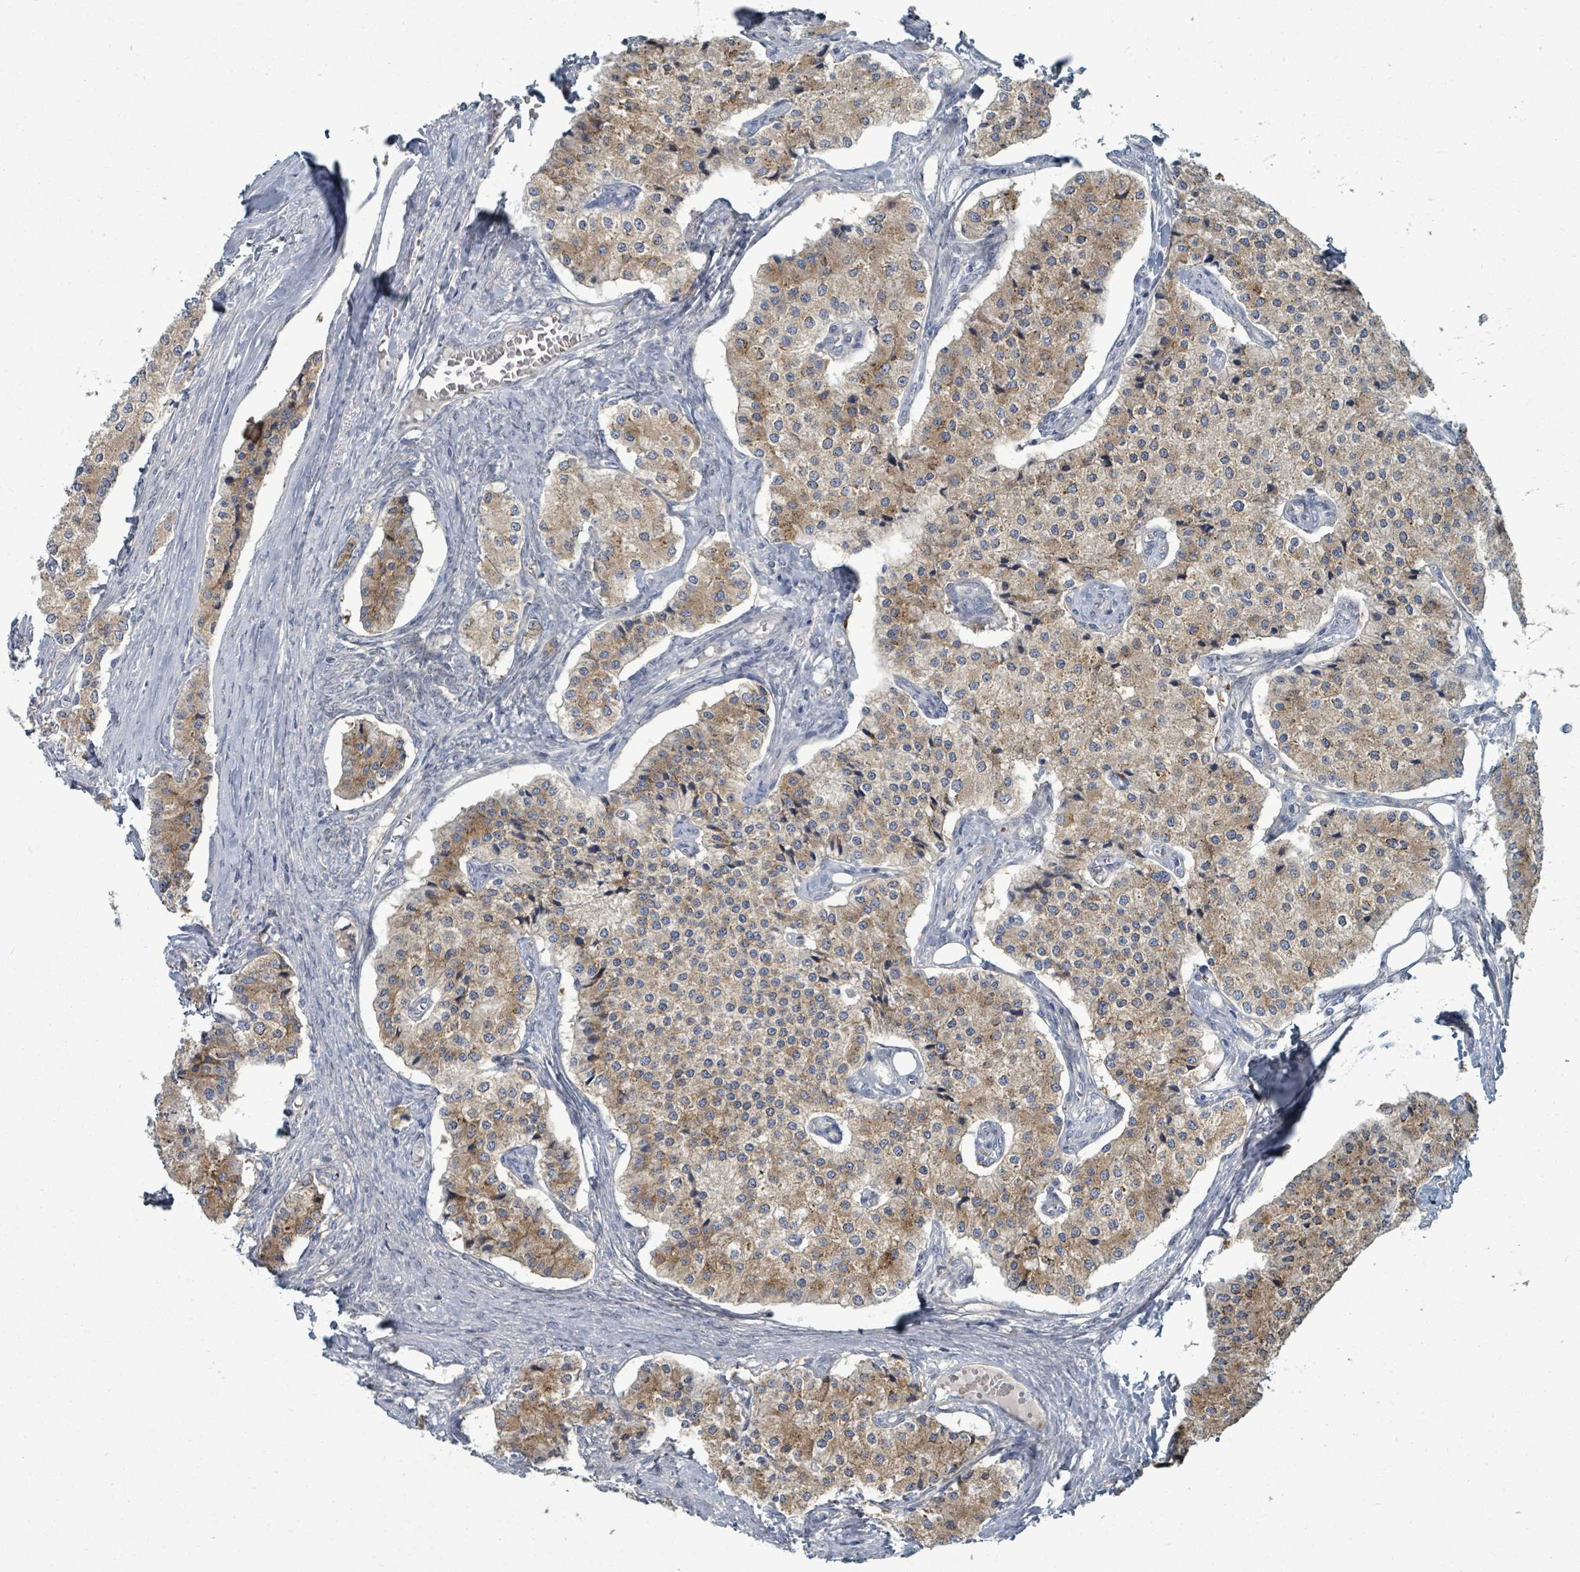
{"staining": {"intensity": "moderate", "quantity": ">75%", "location": "cytoplasmic/membranous"}, "tissue": "carcinoid", "cell_type": "Tumor cells", "image_type": "cancer", "snomed": [{"axis": "morphology", "description": "Carcinoid, malignant, NOS"}, {"axis": "topography", "description": "Colon"}], "caption": "IHC micrograph of neoplastic tissue: carcinoid stained using immunohistochemistry displays medium levels of moderate protein expression localized specifically in the cytoplasmic/membranous of tumor cells, appearing as a cytoplasmic/membranous brown color.", "gene": "TRDMT1", "patient": {"sex": "female", "age": 52}}